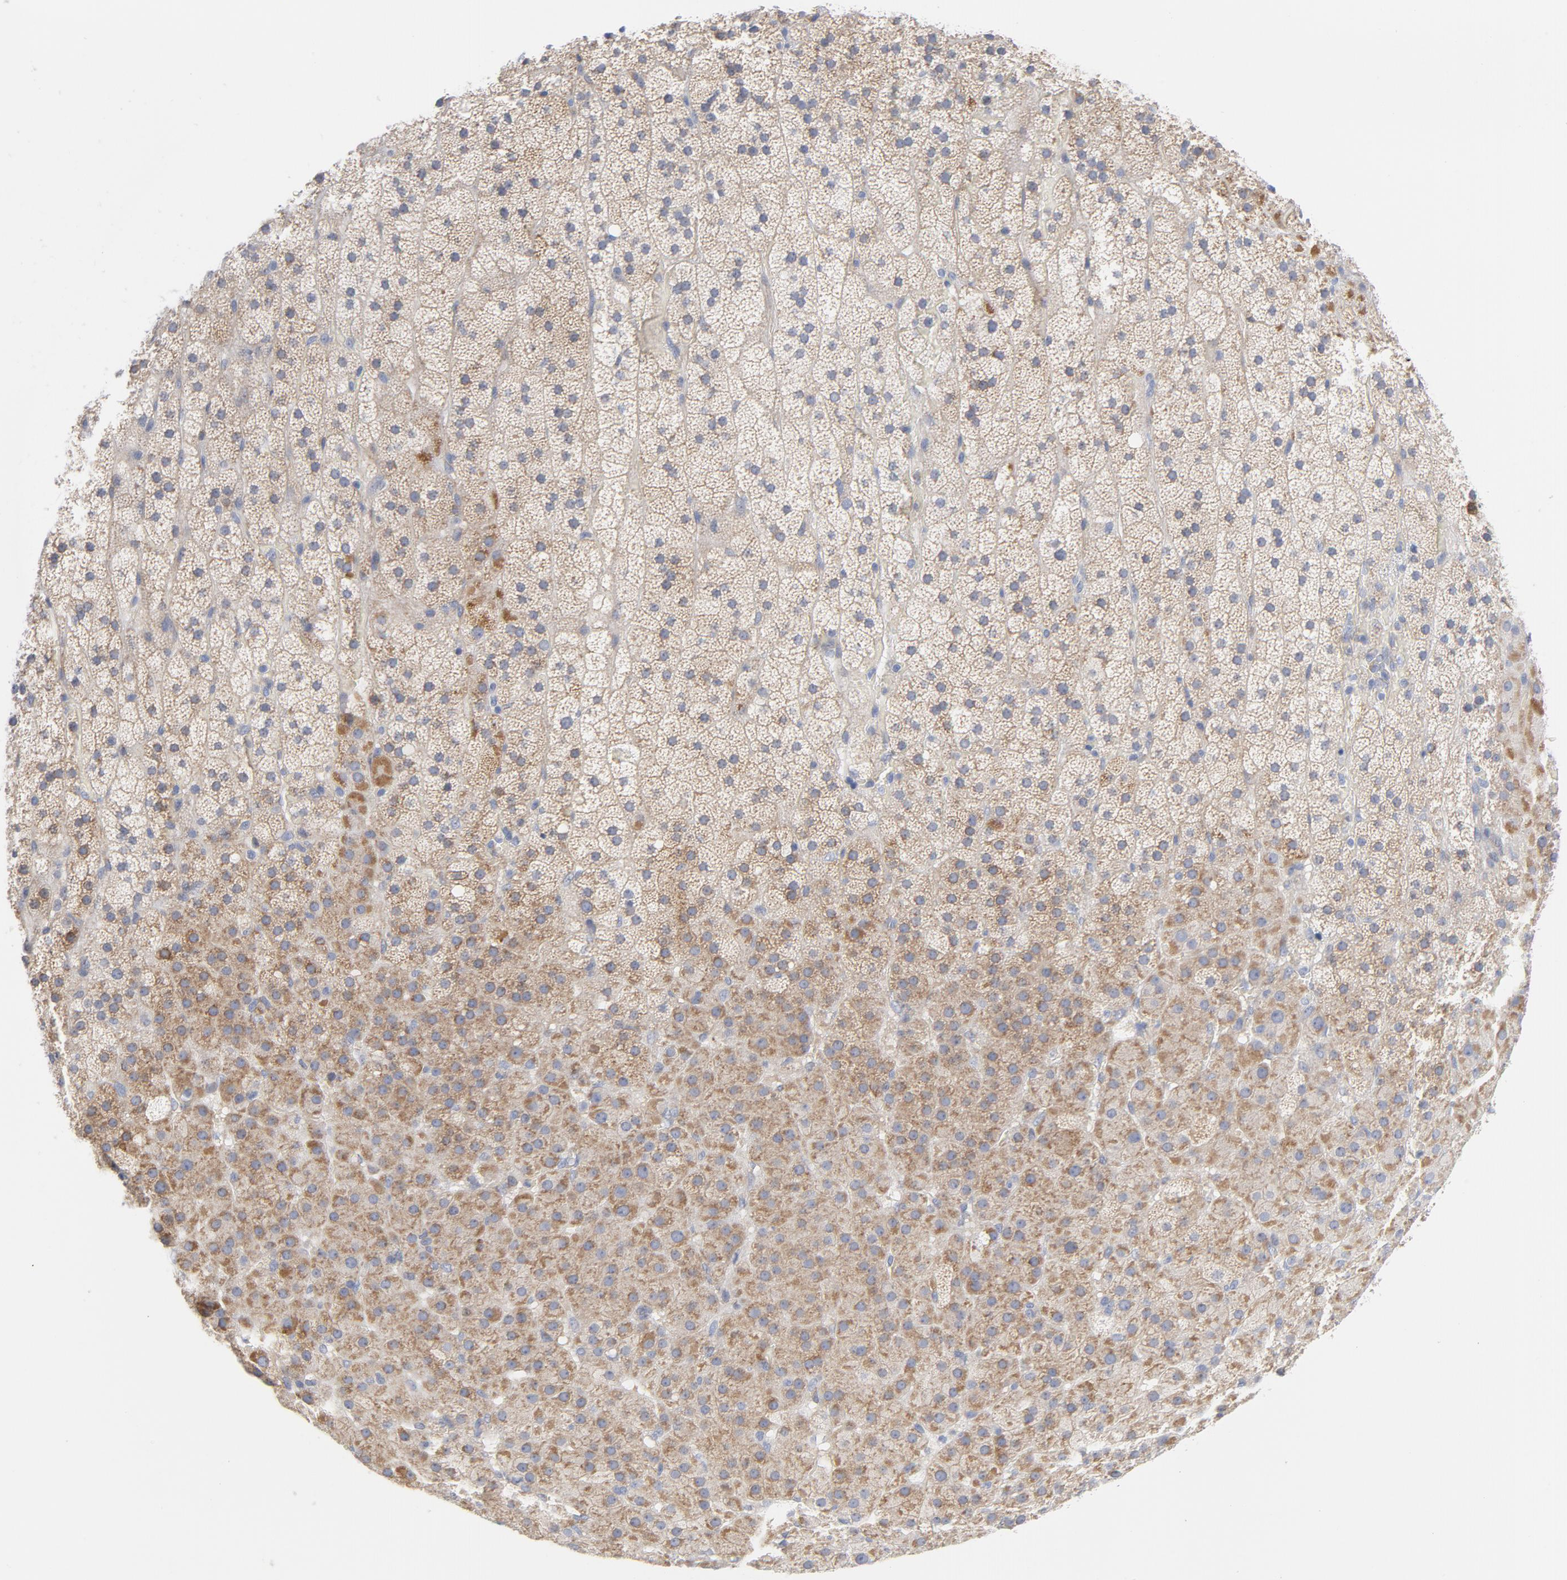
{"staining": {"intensity": "weak", "quantity": ">75%", "location": "cytoplasmic/membranous"}, "tissue": "adrenal gland", "cell_type": "Glandular cells", "image_type": "normal", "snomed": [{"axis": "morphology", "description": "Normal tissue, NOS"}, {"axis": "topography", "description": "Adrenal gland"}], "caption": "Glandular cells display weak cytoplasmic/membranous expression in about >75% of cells in benign adrenal gland. (Stains: DAB in brown, nuclei in blue, Microscopy: brightfield microscopy at high magnification).", "gene": "OXA1L", "patient": {"sex": "male", "age": 35}}